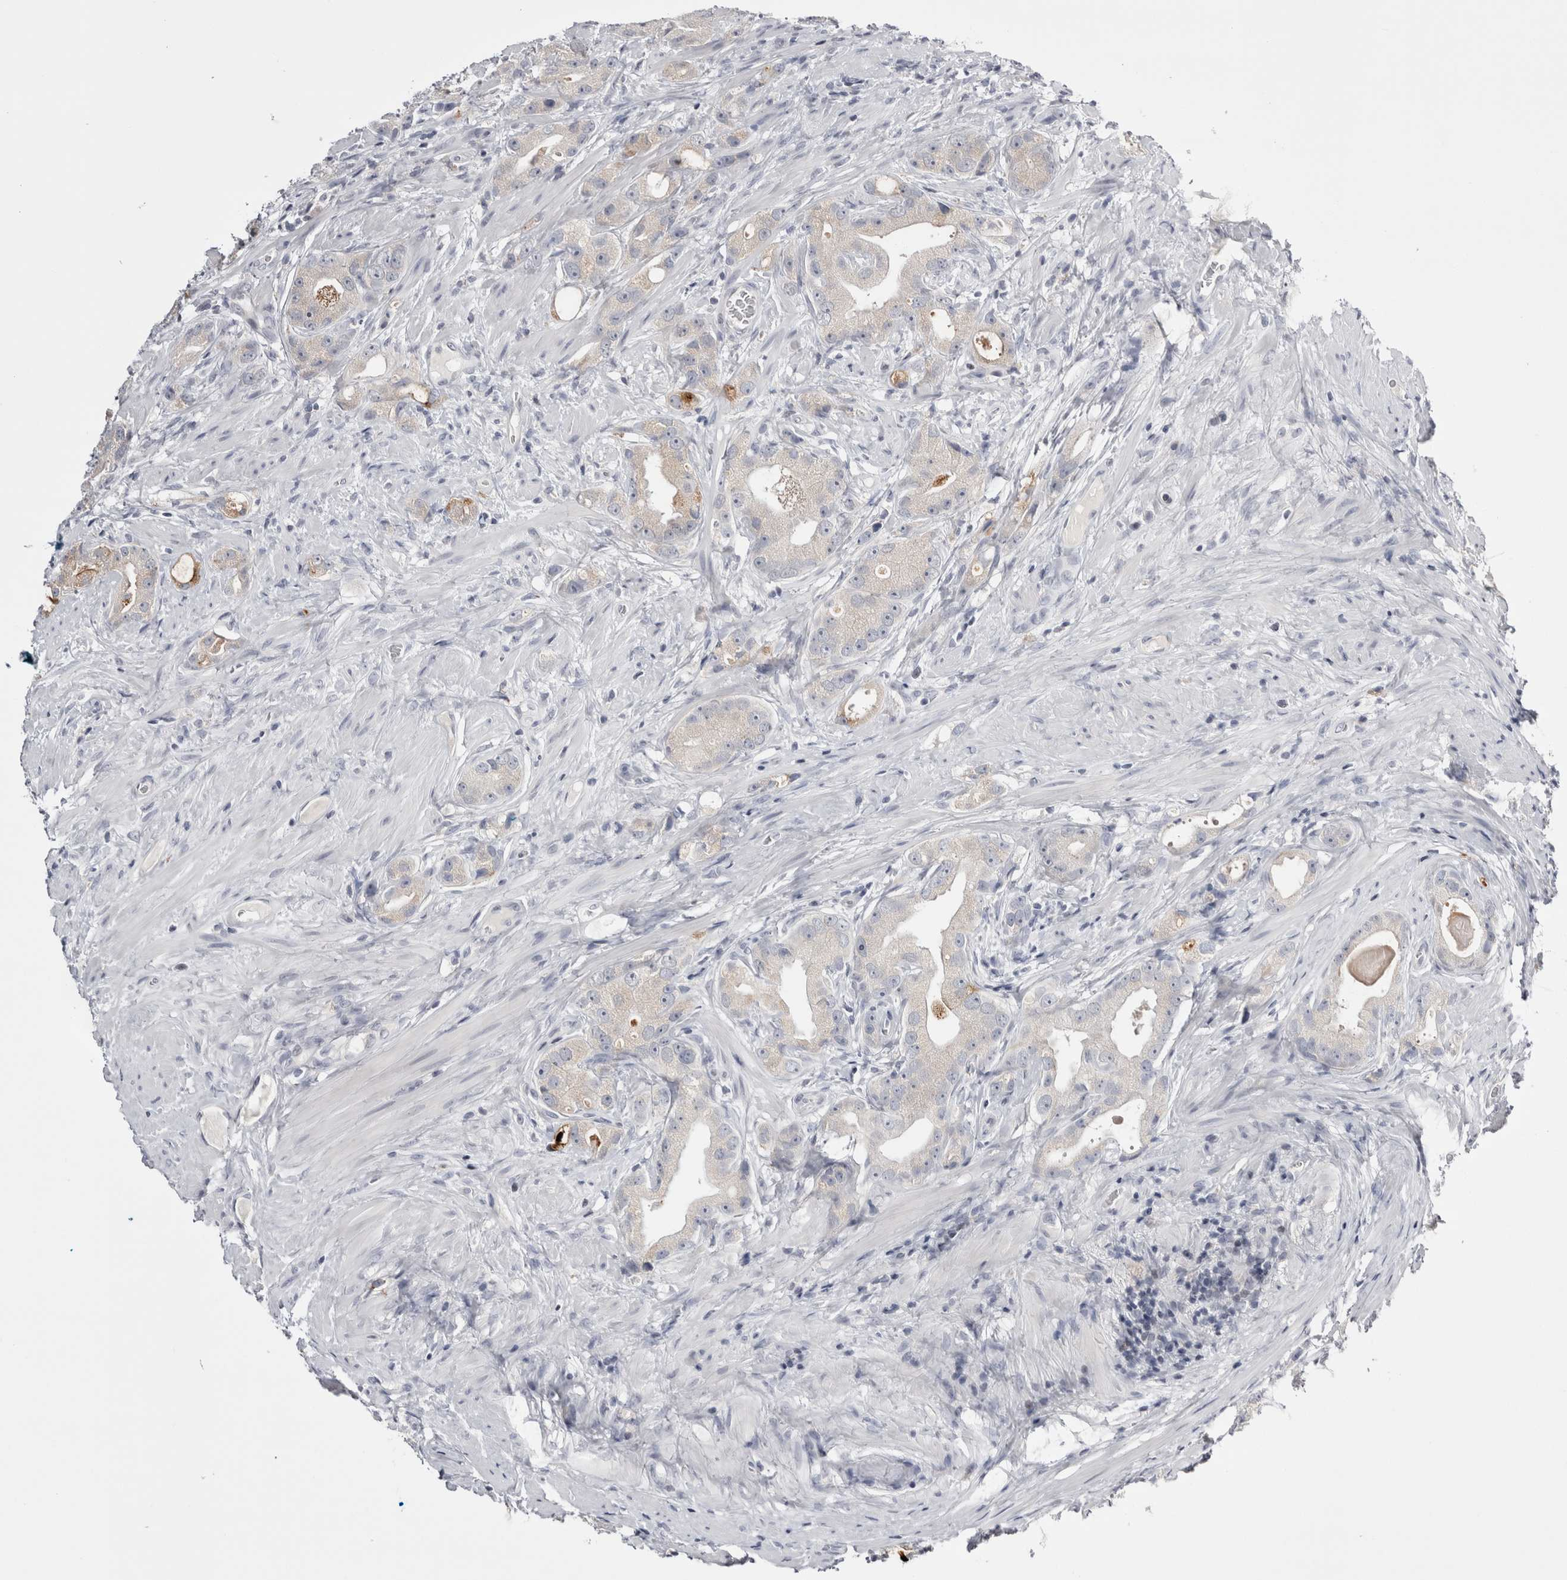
{"staining": {"intensity": "weak", "quantity": "<25%", "location": "cytoplasmic/membranous"}, "tissue": "prostate cancer", "cell_type": "Tumor cells", "image_type": "cancer", "snomed": [{"axis": "morphology", "description": "Adenocarcinoma, High grade"}, {"axis": "topography", "description": "Prostate"}], "caption": "This is a image of immunohistochemistry staining of adenocarcinoma (high-grade) (prostate), which shows no positivity in tumor cells.", "gene": "FNDC8", "patient": {"sex": "male", "age": 63}}